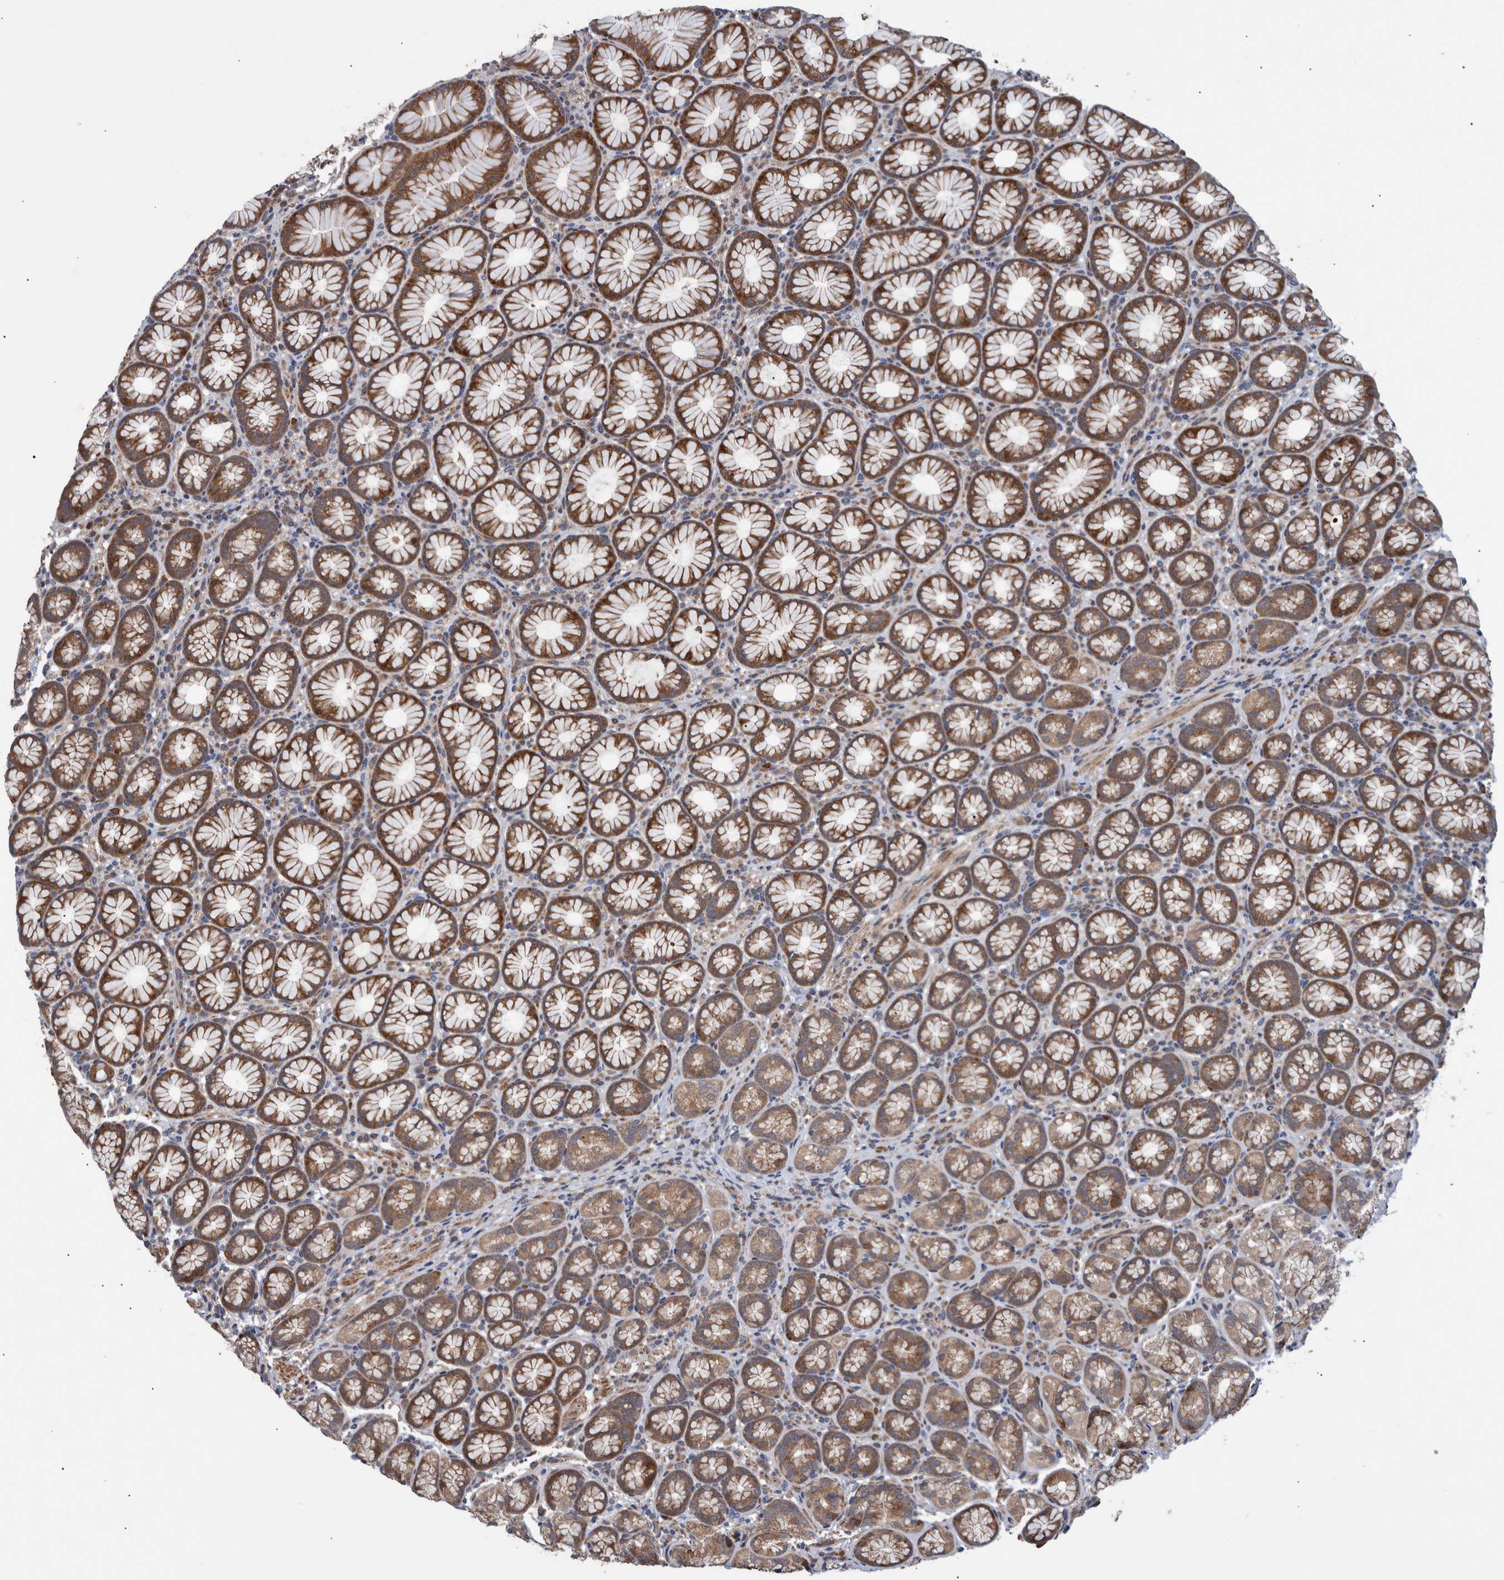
{"staining": {"intensity": "moderate", "quantity": ">75%", "location": "cytoplasmic/membranous"}, "tissue": "stomach", "cell_type": "Glandular cells", "image_type": "normal", "snomed": [{"axis": "morphology", "description": "Normal tissue, NOS"}, {"axis": "topography", "description": "Stomach"}], "caption": "The histopathology image exhibits immunohistochemical staining of benign stomach. There is moderate cytoplasmic/membranous expression is seen in about >75% of glandular cells. (DAB (3,3'-diaminobenzidine) IHC with brightfield microscopy, high magnification).", "gene": "B3GNTL1", "patient": {"sex": "male", "age": 42}}